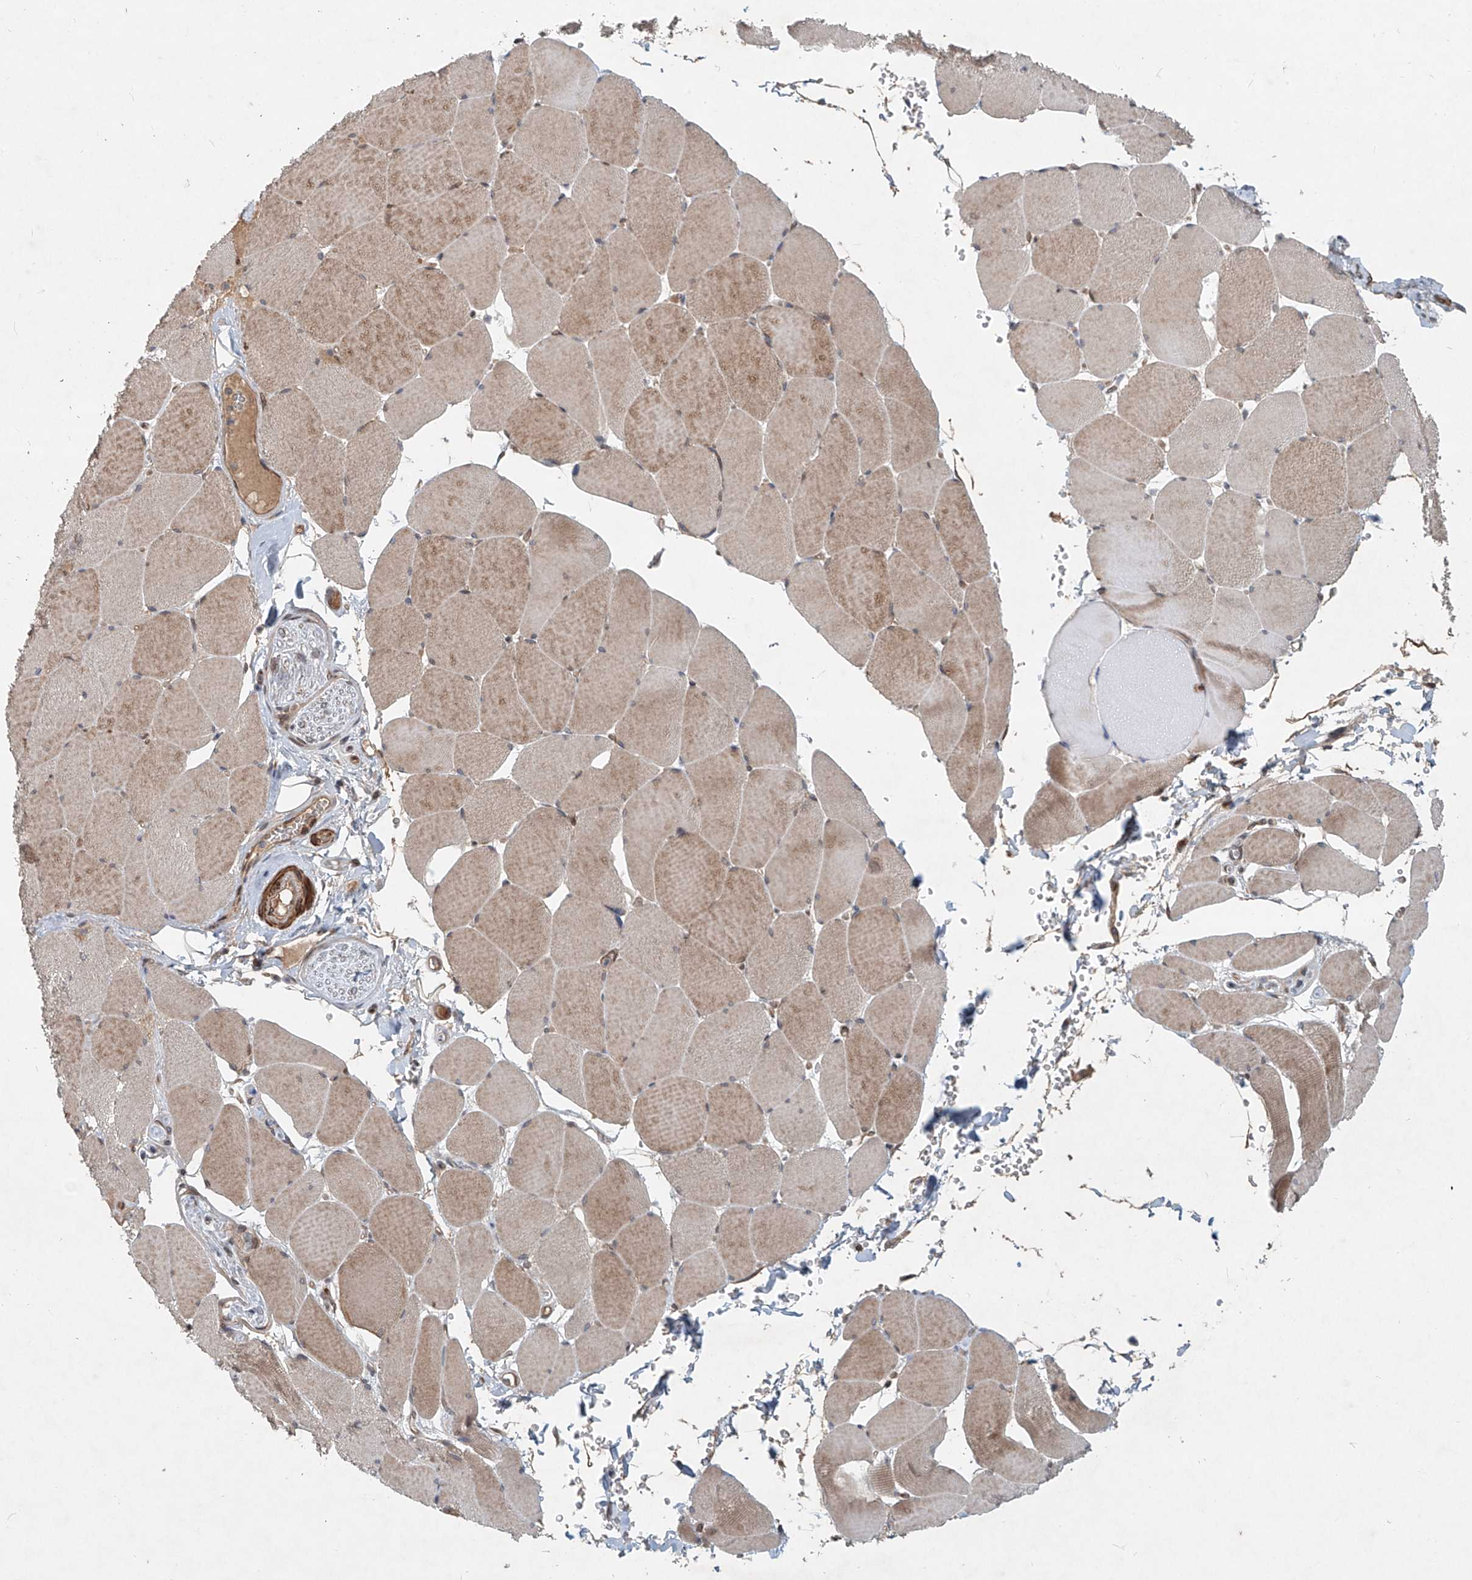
{"staining": {"intensity": "moderate", "quantity": "25%-75%", "location": "cytoplasmic/membranous"}, "tissue": "skeletal muscle", "cell_type": "Myocytes", "image_type": "normal", "snomed": [{"axis": "morphology", "description": "Normal tissue, NOS"}, {"axis": "topography", "description": "Skeletal muscle"}, {"axis": "topography", "description": "Head-Neck"}], "caption": "Protein staining exhibits moderate cytoplasmic/membranous expression in approximately 25%-75% of myocytes in benign skeletal muscle. (IHC, brightfield microscopy, high magnification).", "gene": "SASH1", "patient": {"sex": "male", "age": 66}}